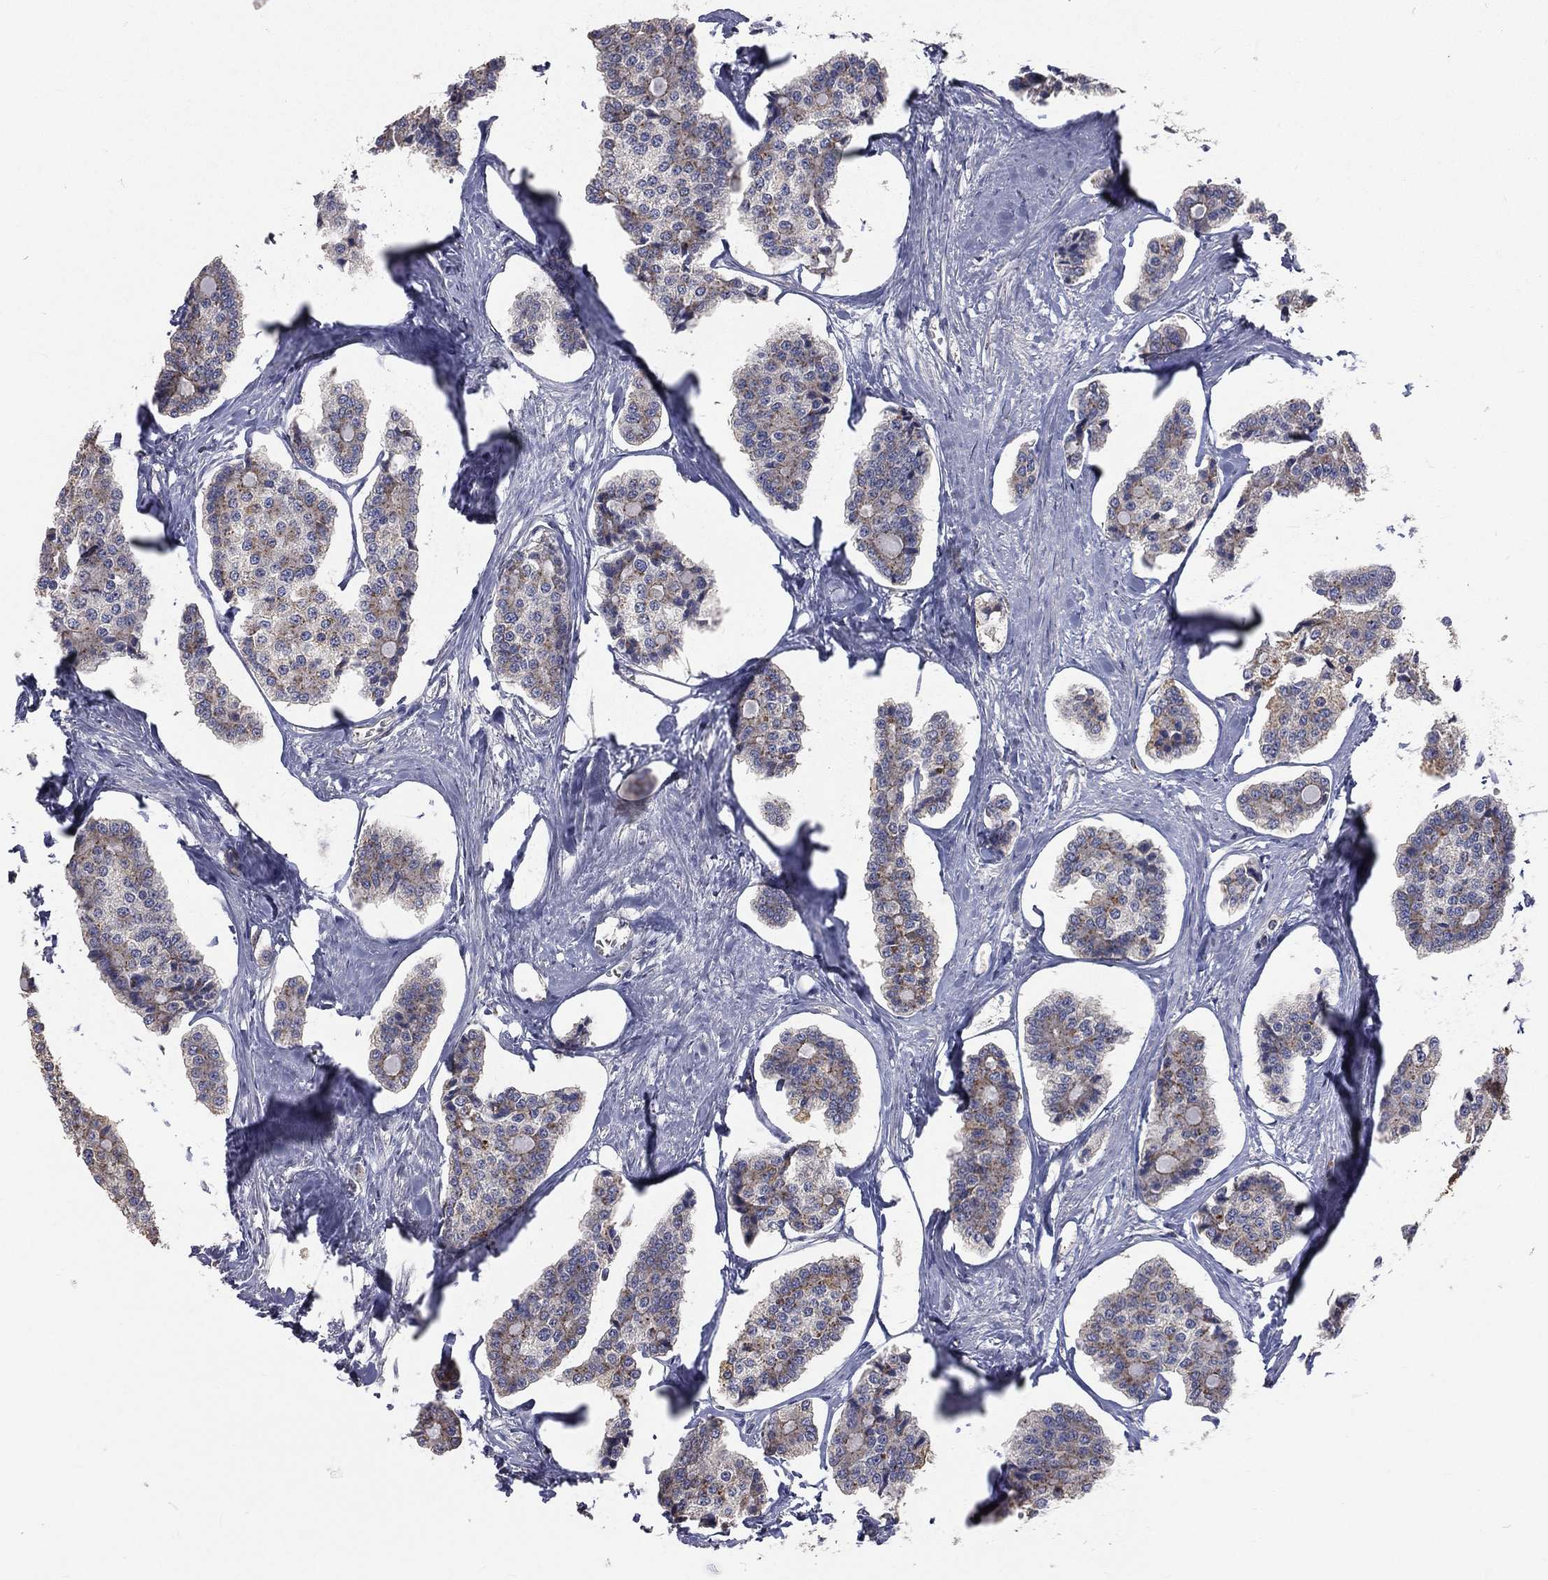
{"staining": {"intensity": "weak", "quantity": "25%-75%", "location": "cytoplasmic/membranous"}, "tissue": "carcinoid", "cell_type": "Tumor cells", "image_type": "cancer", "snomed": [{"axis": "morphology", "description": "Carcinoid, malignant, NOS"}, {"axis": "topography", "description": "Small intestine"}], "caption": "Protein expression analysis of carcinoid shows weak cytoplasmic/membranous positivity in approximately 25%-75% of tumor cells. The protein is shown in brown color, while the nuclei are stained blue.", "gene": "CROCC", "patient": {"sex": "female", "age": 65}}